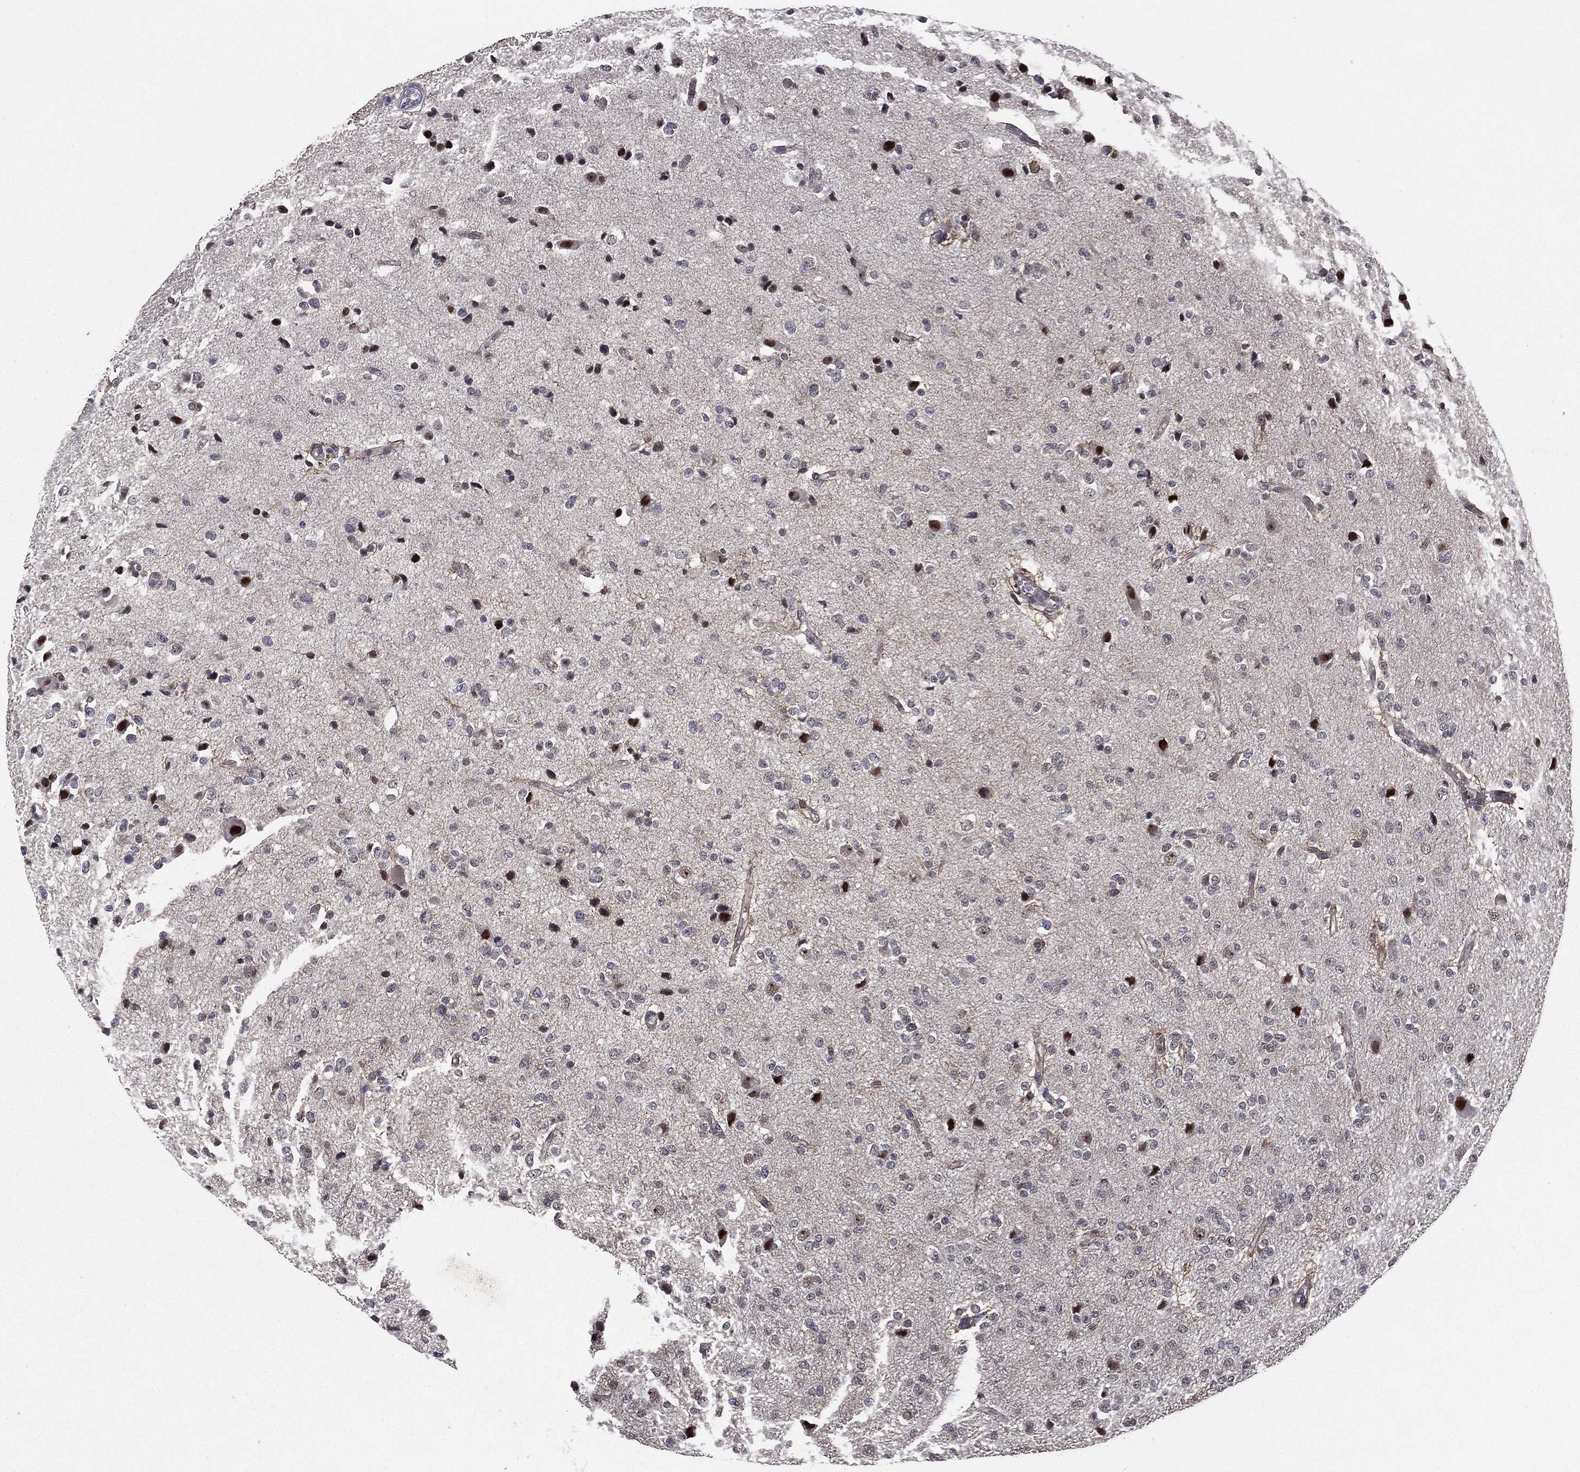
{"staining": {"intensity": "strong", "quantity": "<25%", "location": "nuclear"}, "tissue": "glioma", "cell_type": "Tumor cells", "image_type": "cancer", "snomed": [{"axis": "morphology", "description": "Glioma, malignant, Low grade"}, {"axis": "topography", "description": "Brain"}], "caption": "Immunohistochemical staining of glioma exhibits medium levels of strong nuclear protein expression in about <25% of tumor cells.", "gene": "RARB", "patient": {"sex": "male", "age": 41}}